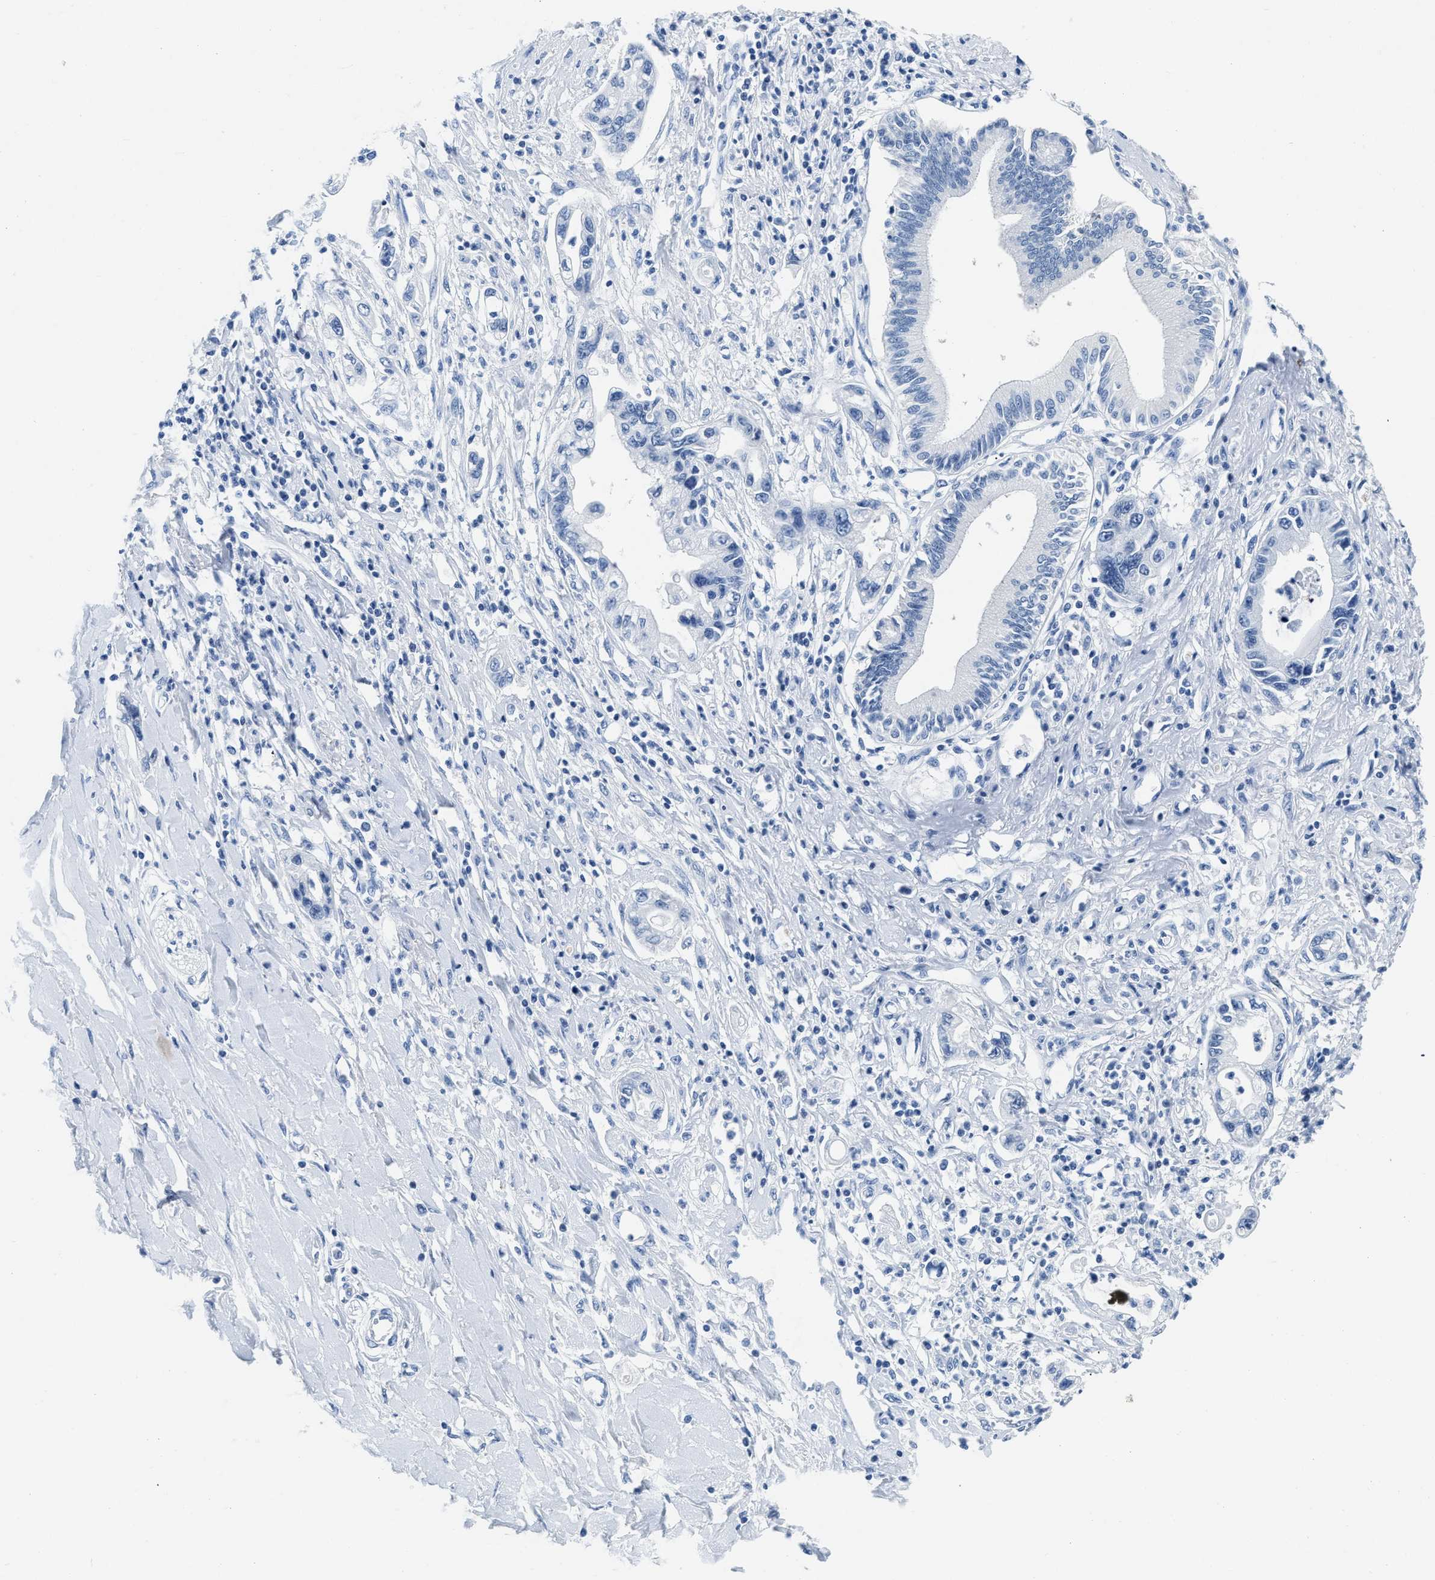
{"staining": {"intensity": "negative", "quantity": "none", "location": "none"}, "tissue": "pancreatic cancer", "cell_type": "Tumor cells", "image_type": "cancer", "snomed": [{"axis": "morphology", "description": "Adenocarcinoma, NOS"}, {"axis": "topography", "description": "Pancreas"}], "caption": "This is an IHC histopathology image of pancreatic adenocarcinoma. There is no staining in tumor cells.", "gene": "NFATC2", "patient": {"sex": "male", "age": 56}}